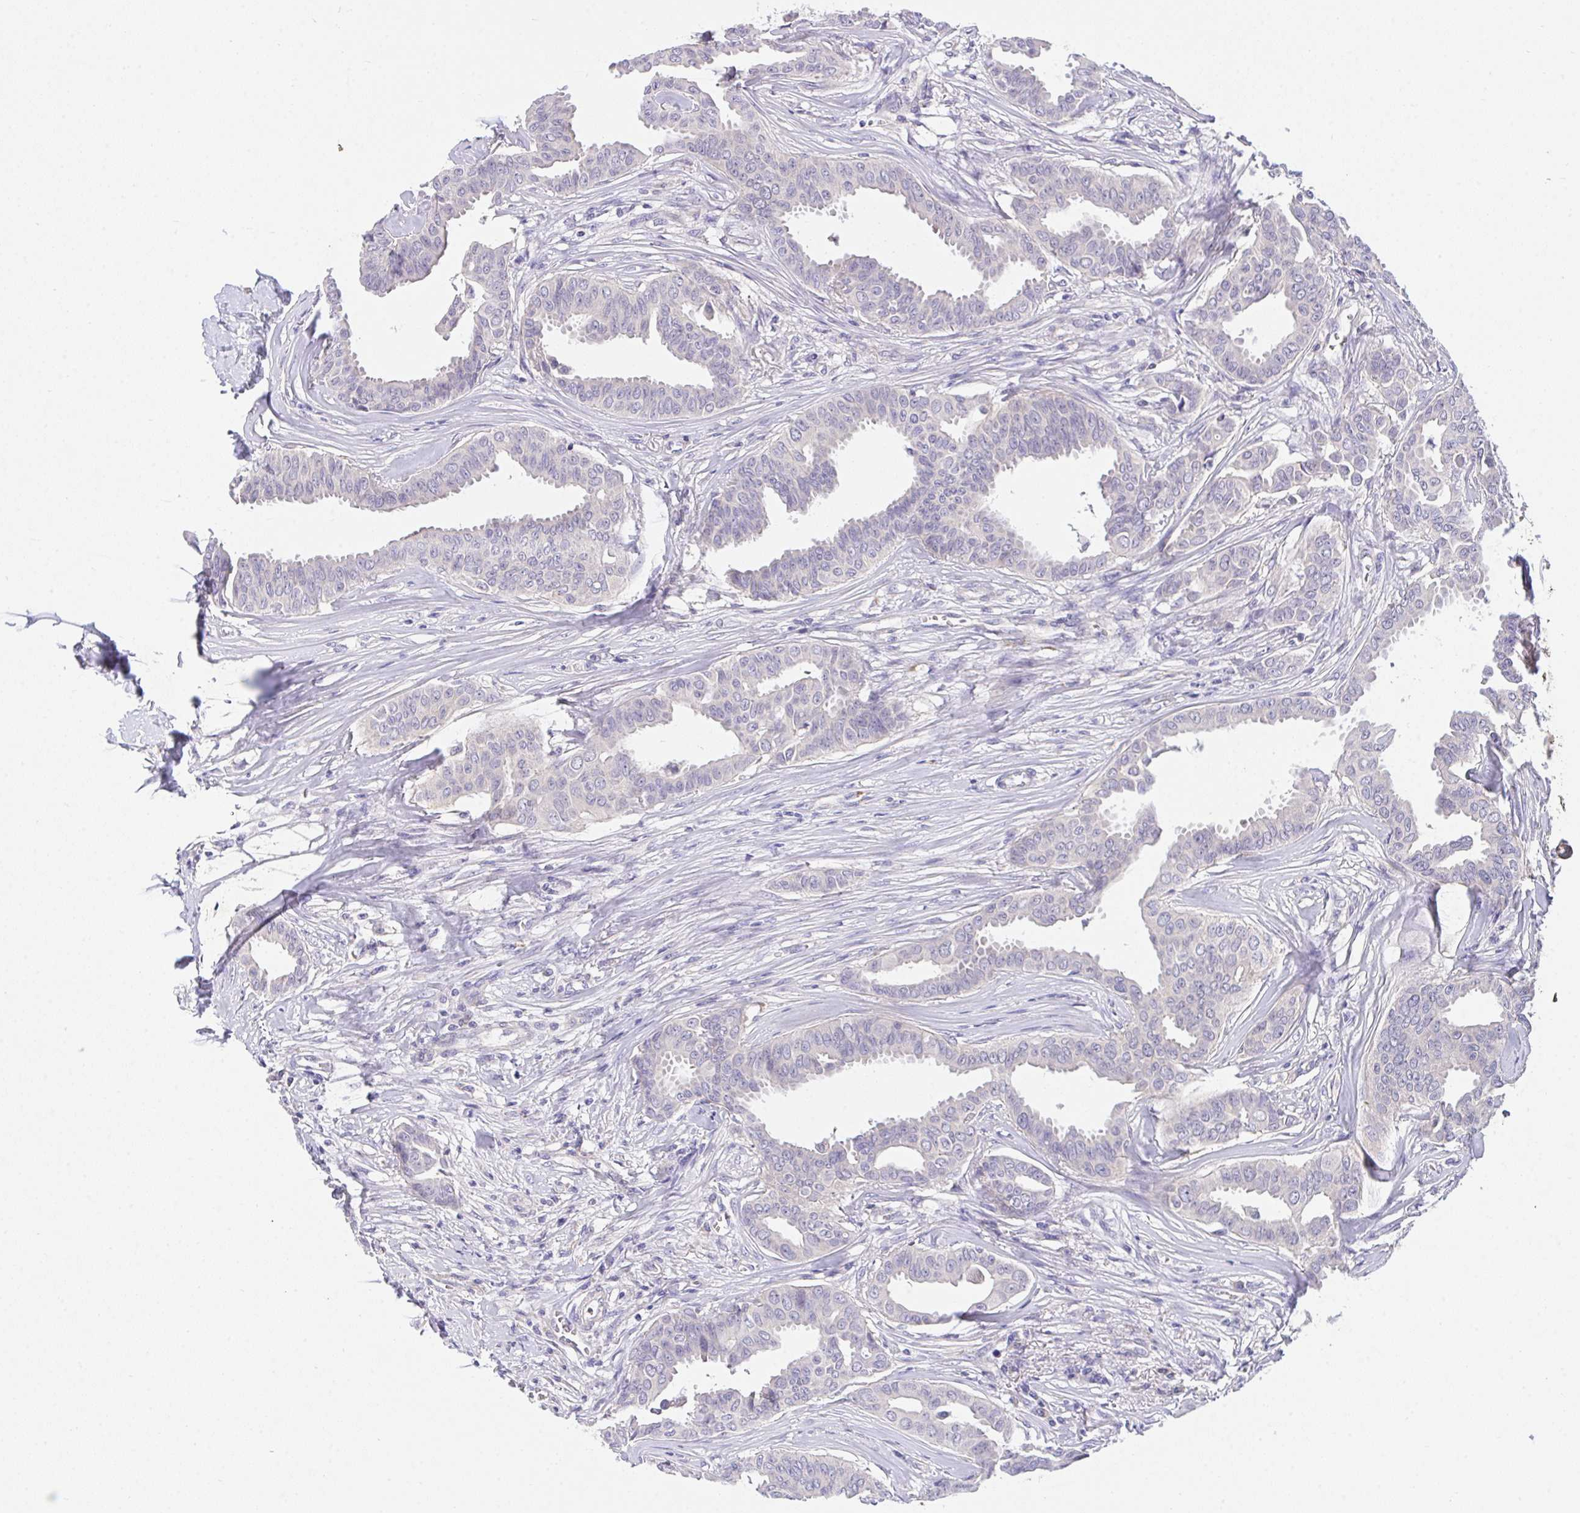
{"staining": {"intensity": "negative", "quantity": "none", "location": "none"}, "tissue": "breast cancer", "cell_type": "Tumor cells", "image_type": "cancer", "snomed": [{"axis": "morphology", "description": "Duct carcinoma"}, {"axis": "topography", "description": "Breast"}], "caption": "Tumor cells show no significant protein expression in breast cancer.", "gene": "ZNF581", "patient": {"sex": "female", "age": 45}}